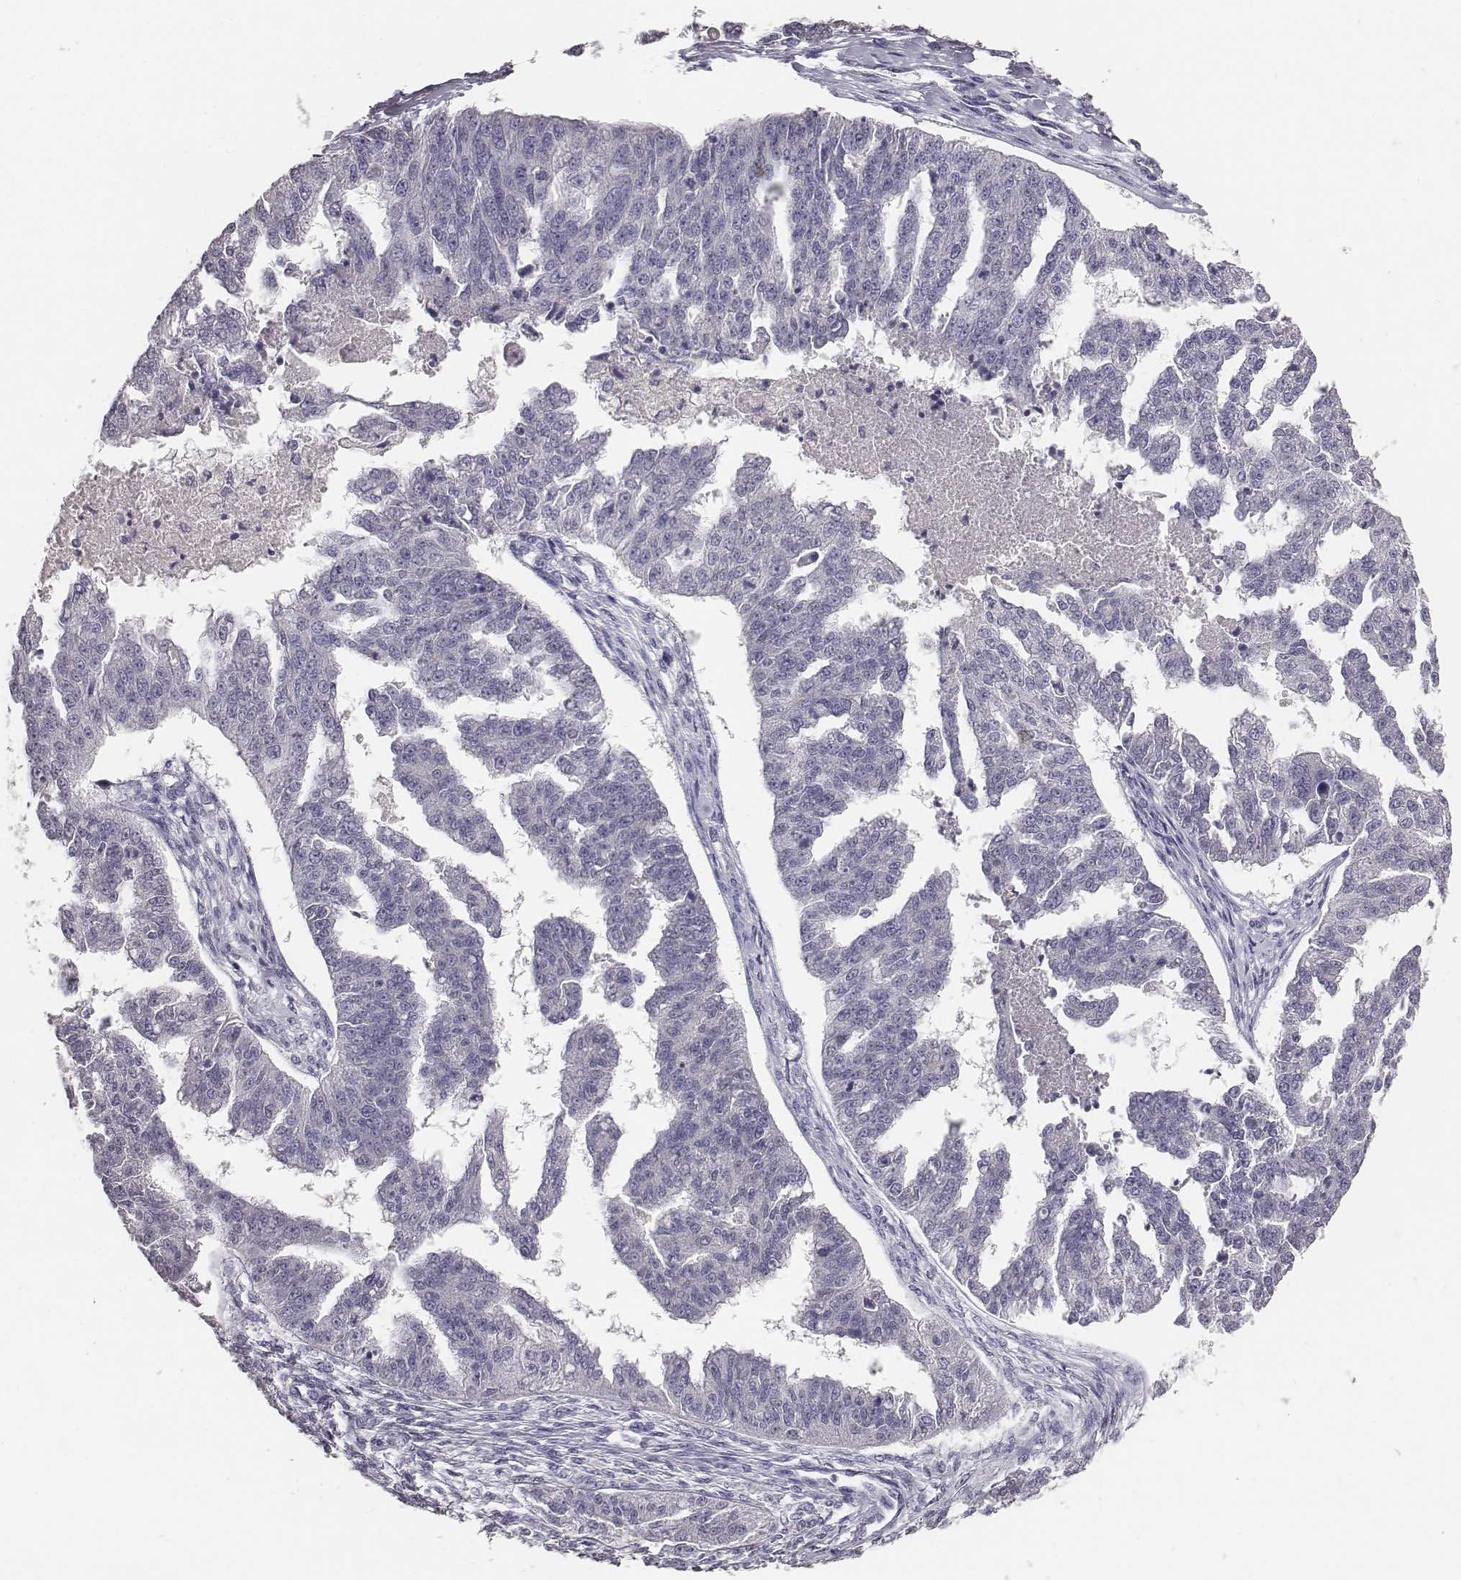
{"staining": {"intensity": "negative", "quantity": "none", "location": "none"}, "tissue": "ovarian cancer", "cell_type": "Tumor cells", "image_type": "cancer", "snomed": [{"axis": "morphology", "description": "Cystadenocarcinoma, serous, NOS"}, {"axis": "topography", "description": "Ovary"}], "caption": "Serous cystadenocarcinoma (ovarian) was stained to show a protein in brown. There is no significant positivity in tumor cells.", "gene": "MYH6", "patient": {"sex": "female", "age": 58}}